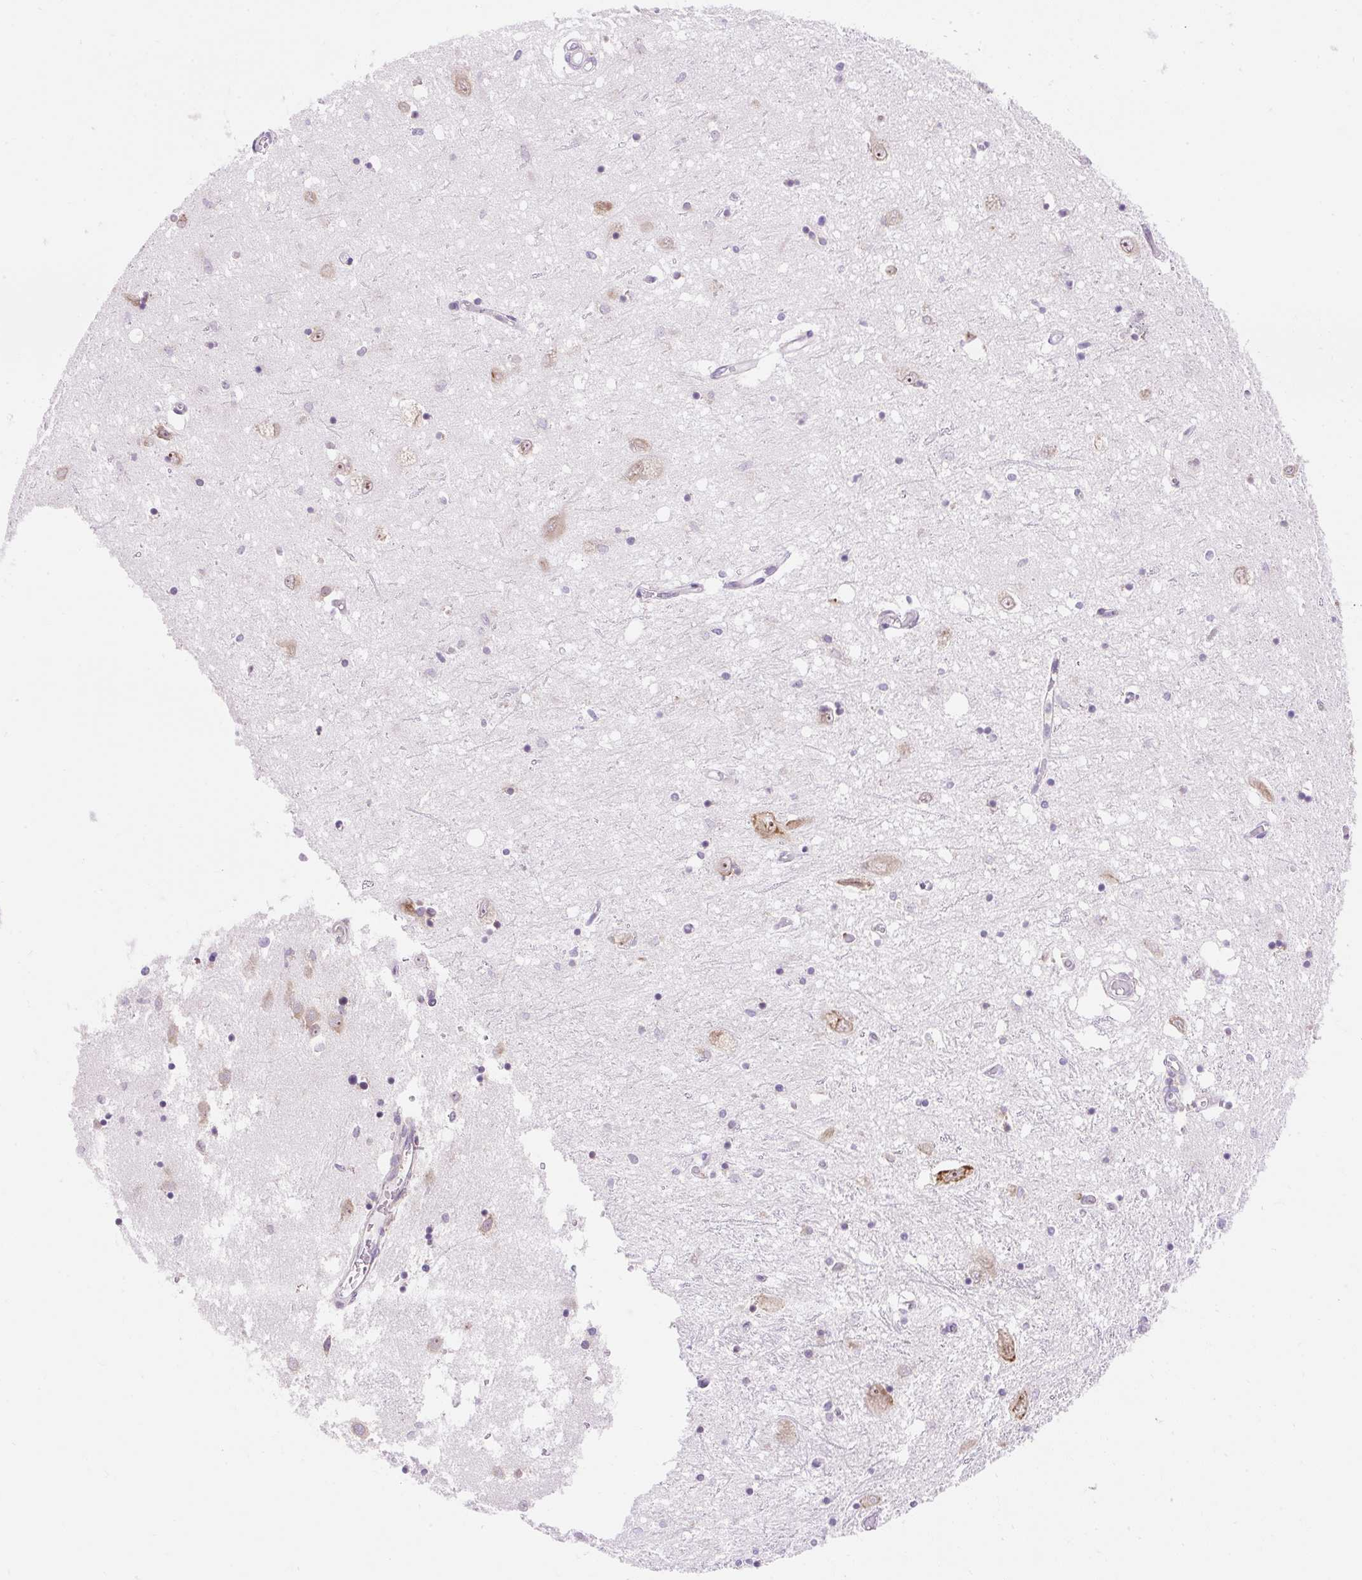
{"staining": {"intensity": "weak", "quantity": "<25%", "location": "cytoplasmic/membranous"}, "tissue": "caudate", "cell_type": "Glial cells", "image_type": "normal", "snomed": [{"axis": "morphology", "description": "Normal tissue, NOS"}, {"axis": "topography", "description": "Lateral ventricle wall"}], "caption": "This is an IHC image of unremarkable human caudate. There is no positivity in glial cells.", "gene": "GPR45", "patient": {"sex": "male", "age": 70}}